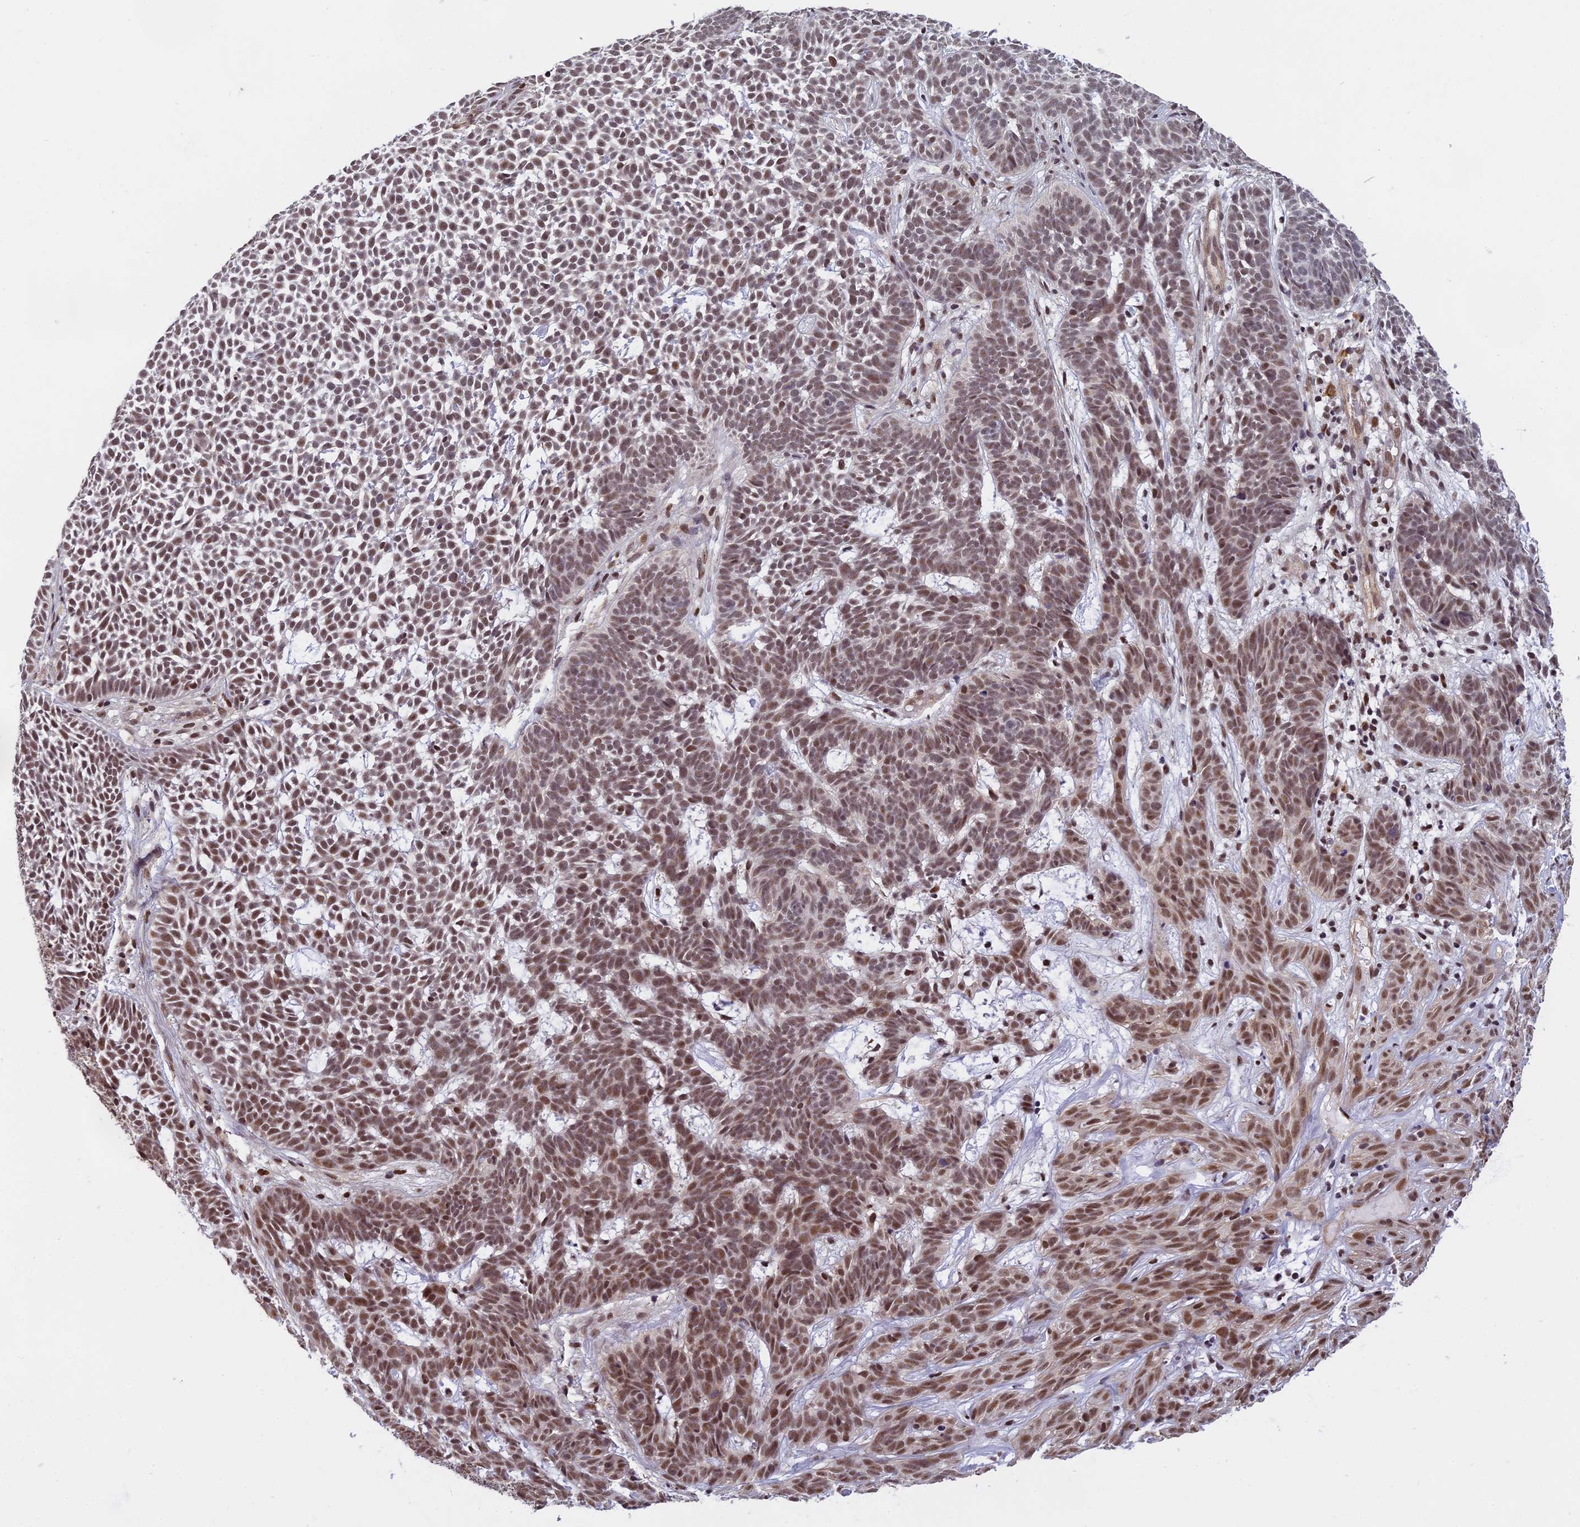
{"staining": {"intensity": "moderate", "quantity": ">75%", "location": "nuclear"}, "tissue": "skin cancer", "cell_type": "Tumor cells", "image_type": "cancer", "snomed": [{"axis": "morphology", "description": "Basal cell carcinoma"}, {"axis": "topography", "description": "Skin"}], "caption": "Protein analysis of basal cell carcinoma (skin) tissue exhibits moderate nuclear expression in approximately >75% of tumor cells. (DAB (3,3'-diaminobenzidine) IHC with brightfield microscopy, high magnification).", "gene": "MORF4L1", "patient": {"sex": "female", "age": 78}}